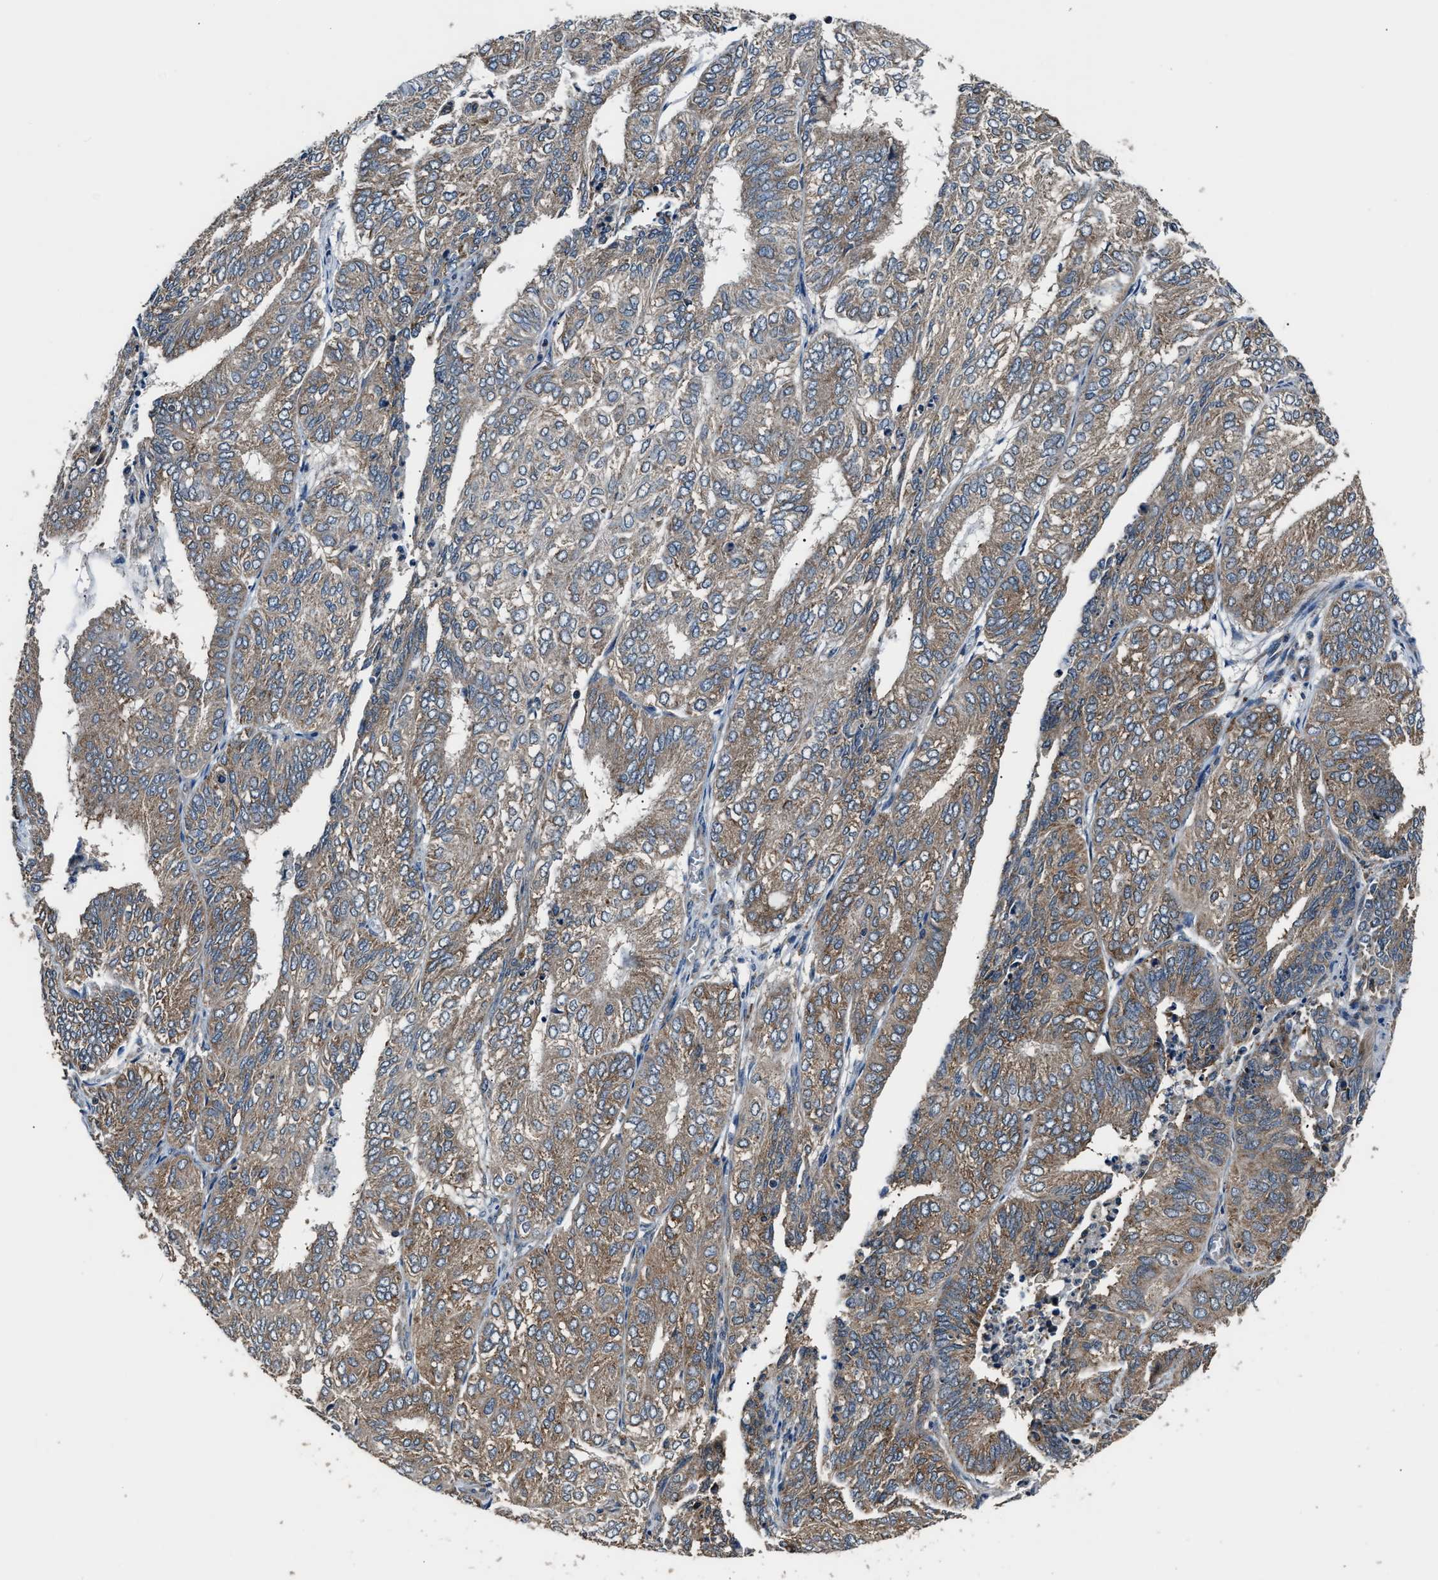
{"staining": {"intensity": "moderate", "quantity": ">75%", "location": "cytoplasmic/membranous"}, "tissue": "endometrial cancer", "cell_type": "Tumor cells", "image_type": "cancer", "snomed": [{"axis": "morphology", "description": "Adenocarcinoma, NOS"}, {"axis": "topography", "description": "Uterus"}], "caption": "Tumor cells display medium levels of moderate cytoplasmic/membranous positivity in approximately >75% of cells in endometrial cancer. The staining was performed using DAB (3,3'-diaminobenzidine) to visualize the protein expression in brown, while the nuclei were stained in blue with hematoxylin (Magnification: 20x).", "gene": "IMPDH2", "patient": {"sex": "female", "age": 60}}